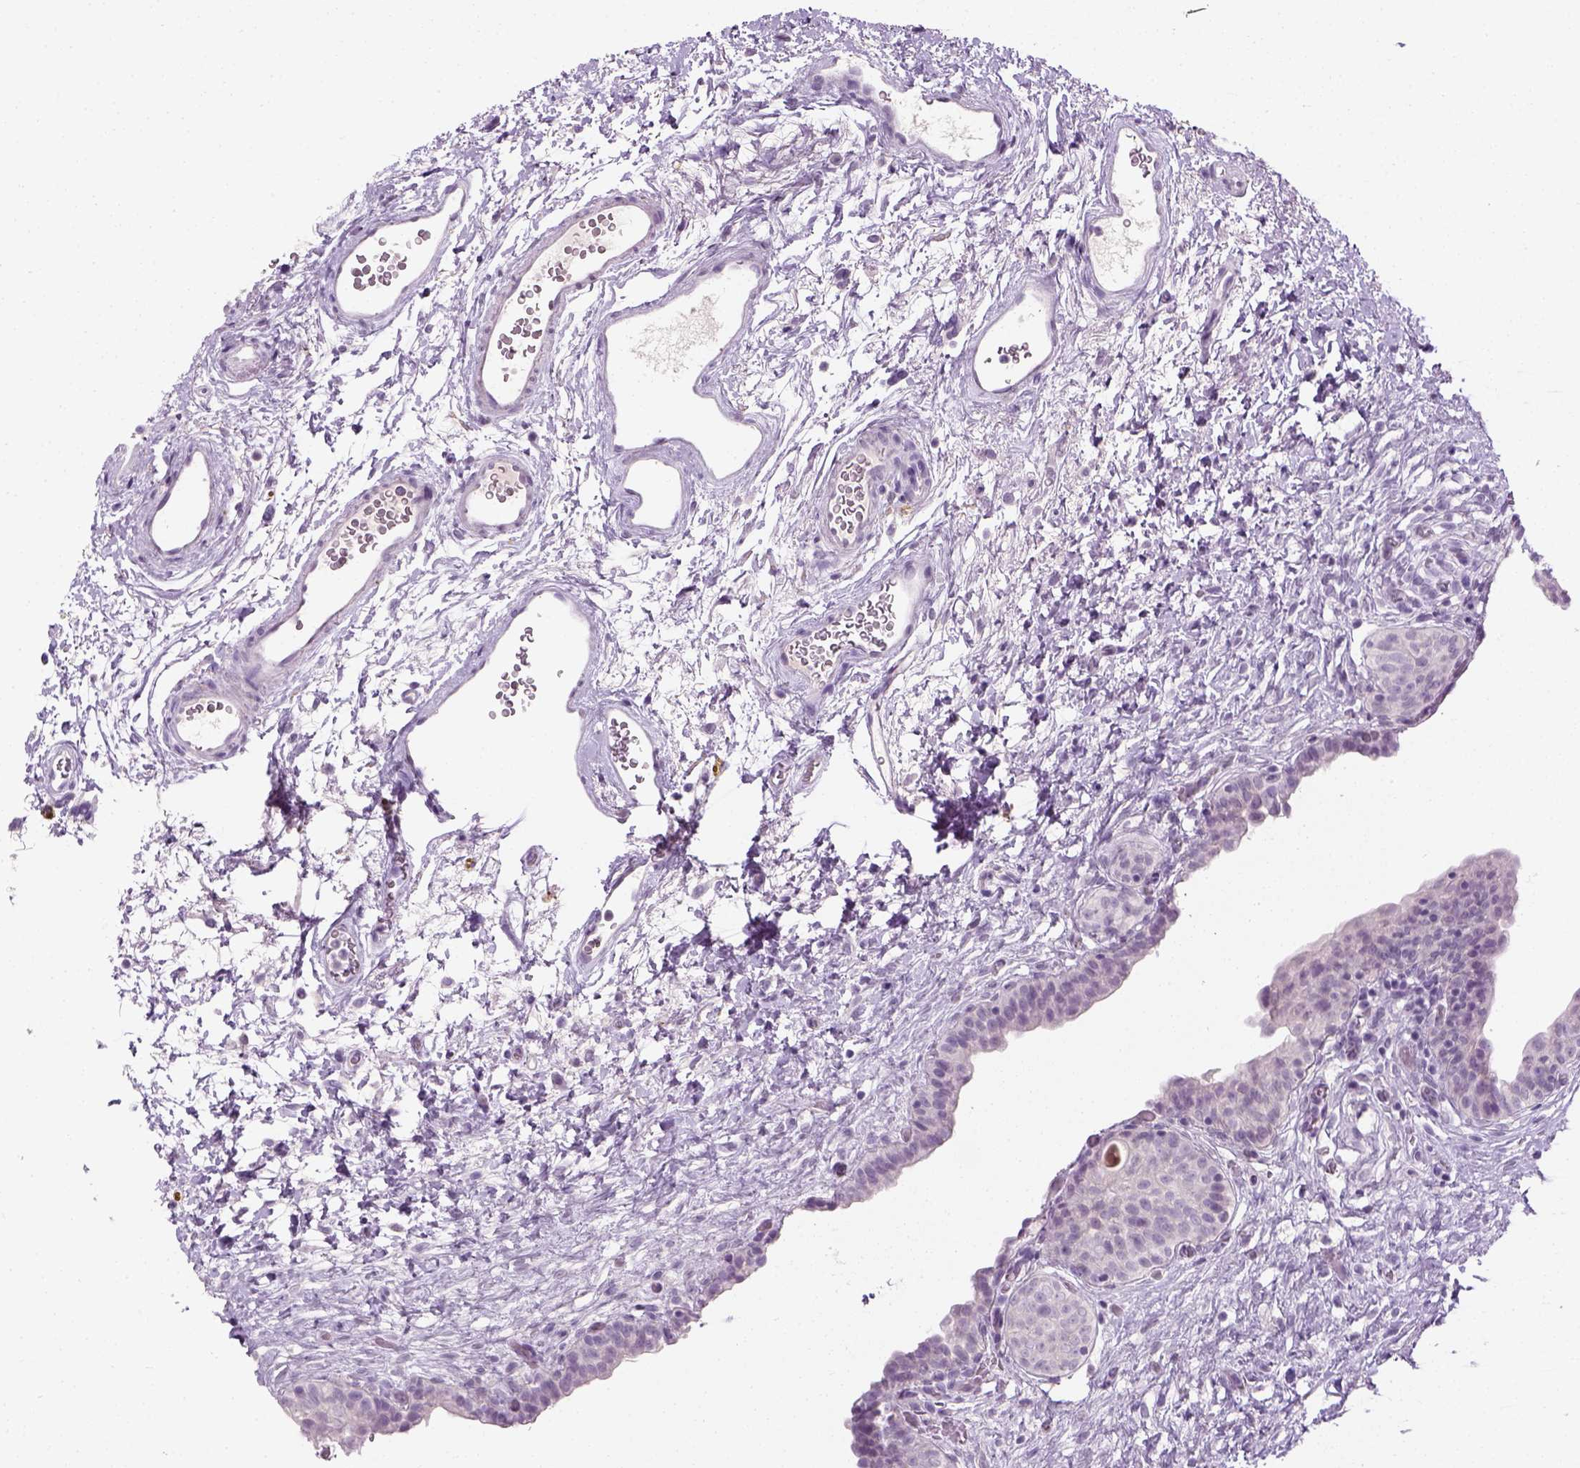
{"staining": {"intensity": "negative", "quantity": "none", "location": "none"}, "tissue": "urinary bladder", "cell_type": "Urothelial cells", "image_type": "normal", "snomed": [{"axis": "morphology", "description": "Normal tissue, NOS"}, {"axis": "topography", "description": "Urinary bladder"}], "caption": "Immunohistochemistry (IHC) of normal urinary bladder reveals no positivity in urothelial cells.", "gene": "TH", "patient": {"sex": "male", "age": 69}}